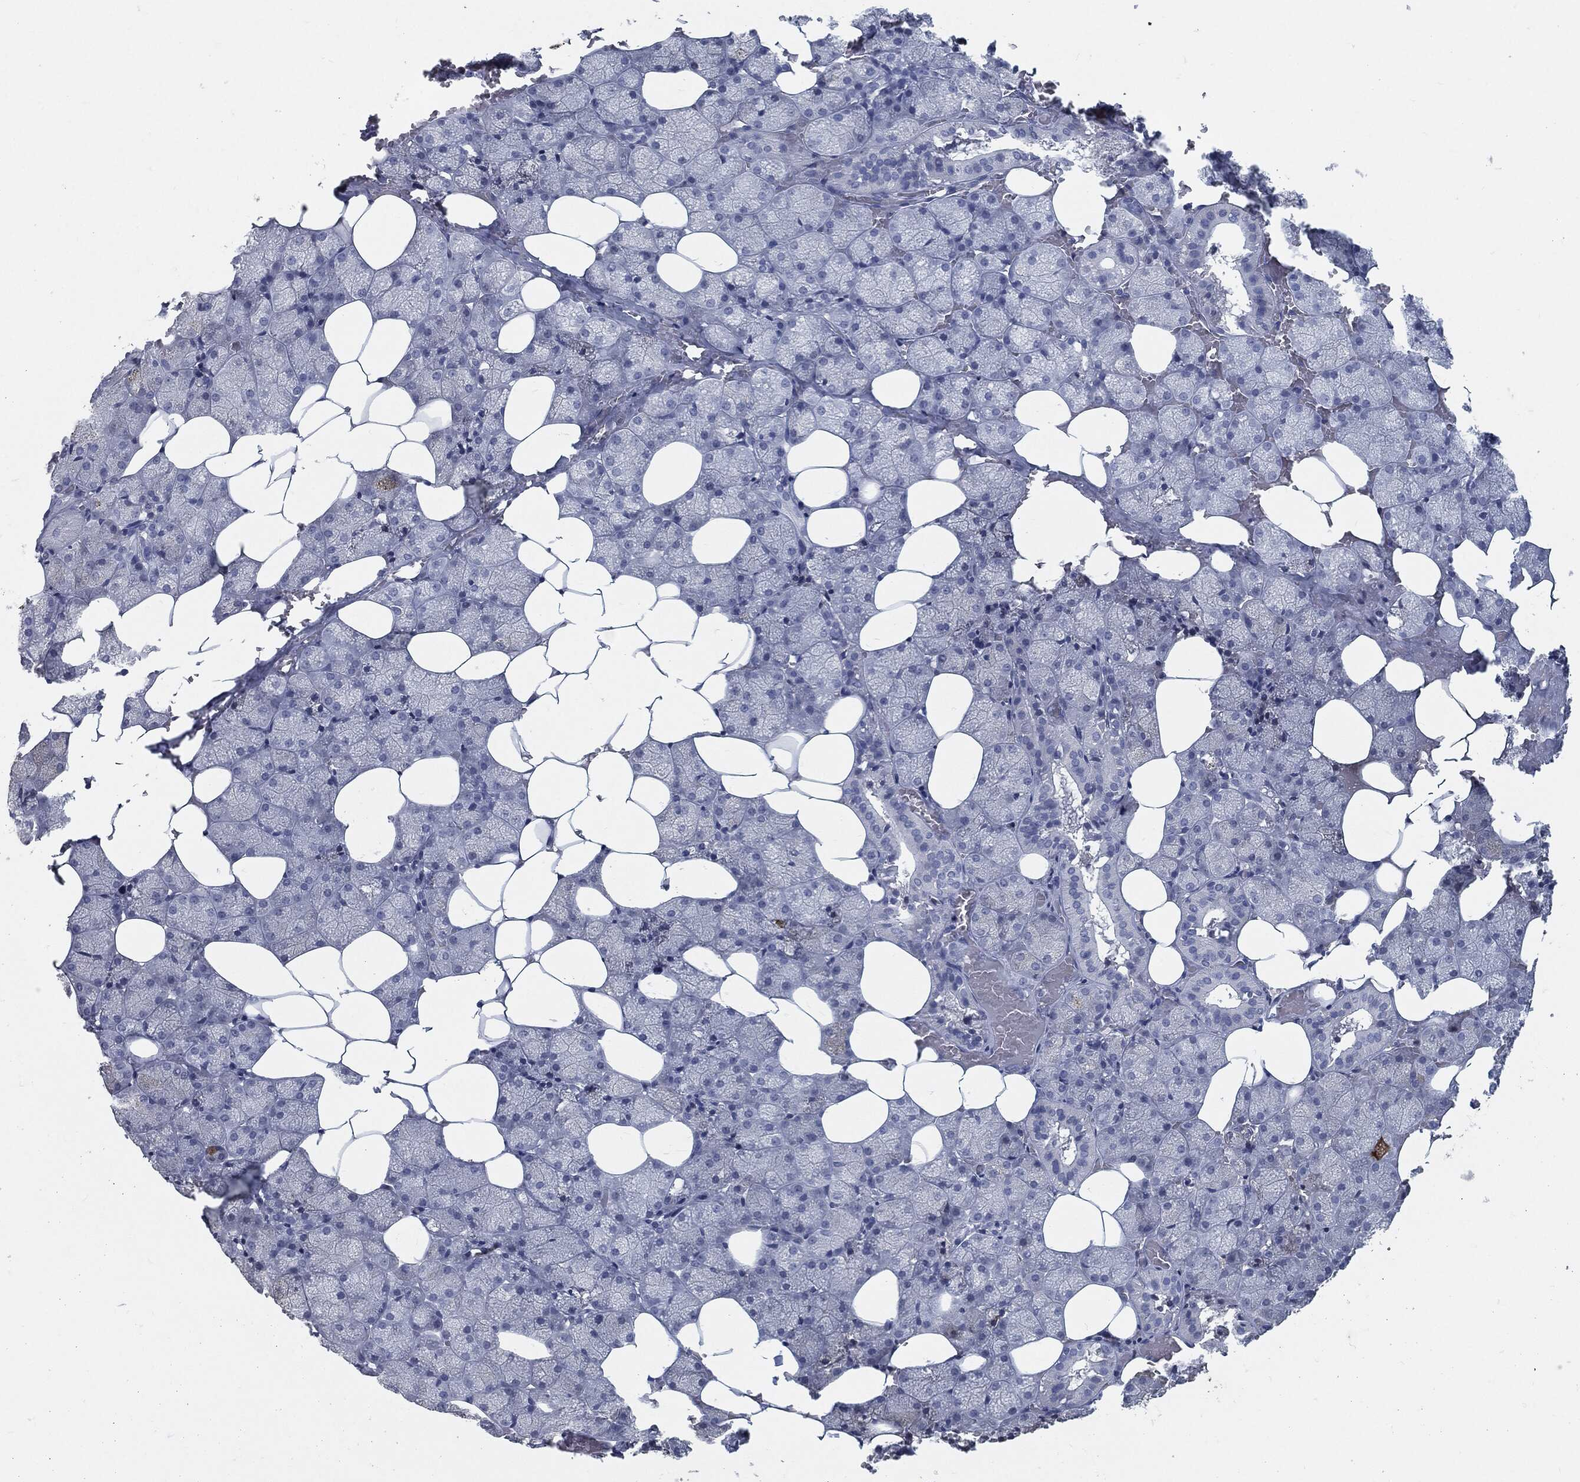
{"staining": {"intensity": "strong", "quantity": "<25%", "location": "cytoplasmic/membranous"}, "tissue": "salivary gland", "cell_type": "Glandular cells", "image_type": "normal", "snomed": [{"axis": "morphology", "description": "Normal tissue, NOS"}, {"axis": "topography", "description": "Salivary gland"}], "caption": "Immunohistochemistry staining of benign salivary gland, which demonstrates medium levels of strong cytoplasmic/membranous staining in approximately <25% of glandular cells indicating strong cytoplasmic/membranous protein positivity. The staining was performed using DAB (3,3'-diaminobenzidine) (brown) for protein detection and nuclei were counterstained in hematoxylin (blue).", "gene": "MST1", "patient": {"sex": "male", "age": 38}}